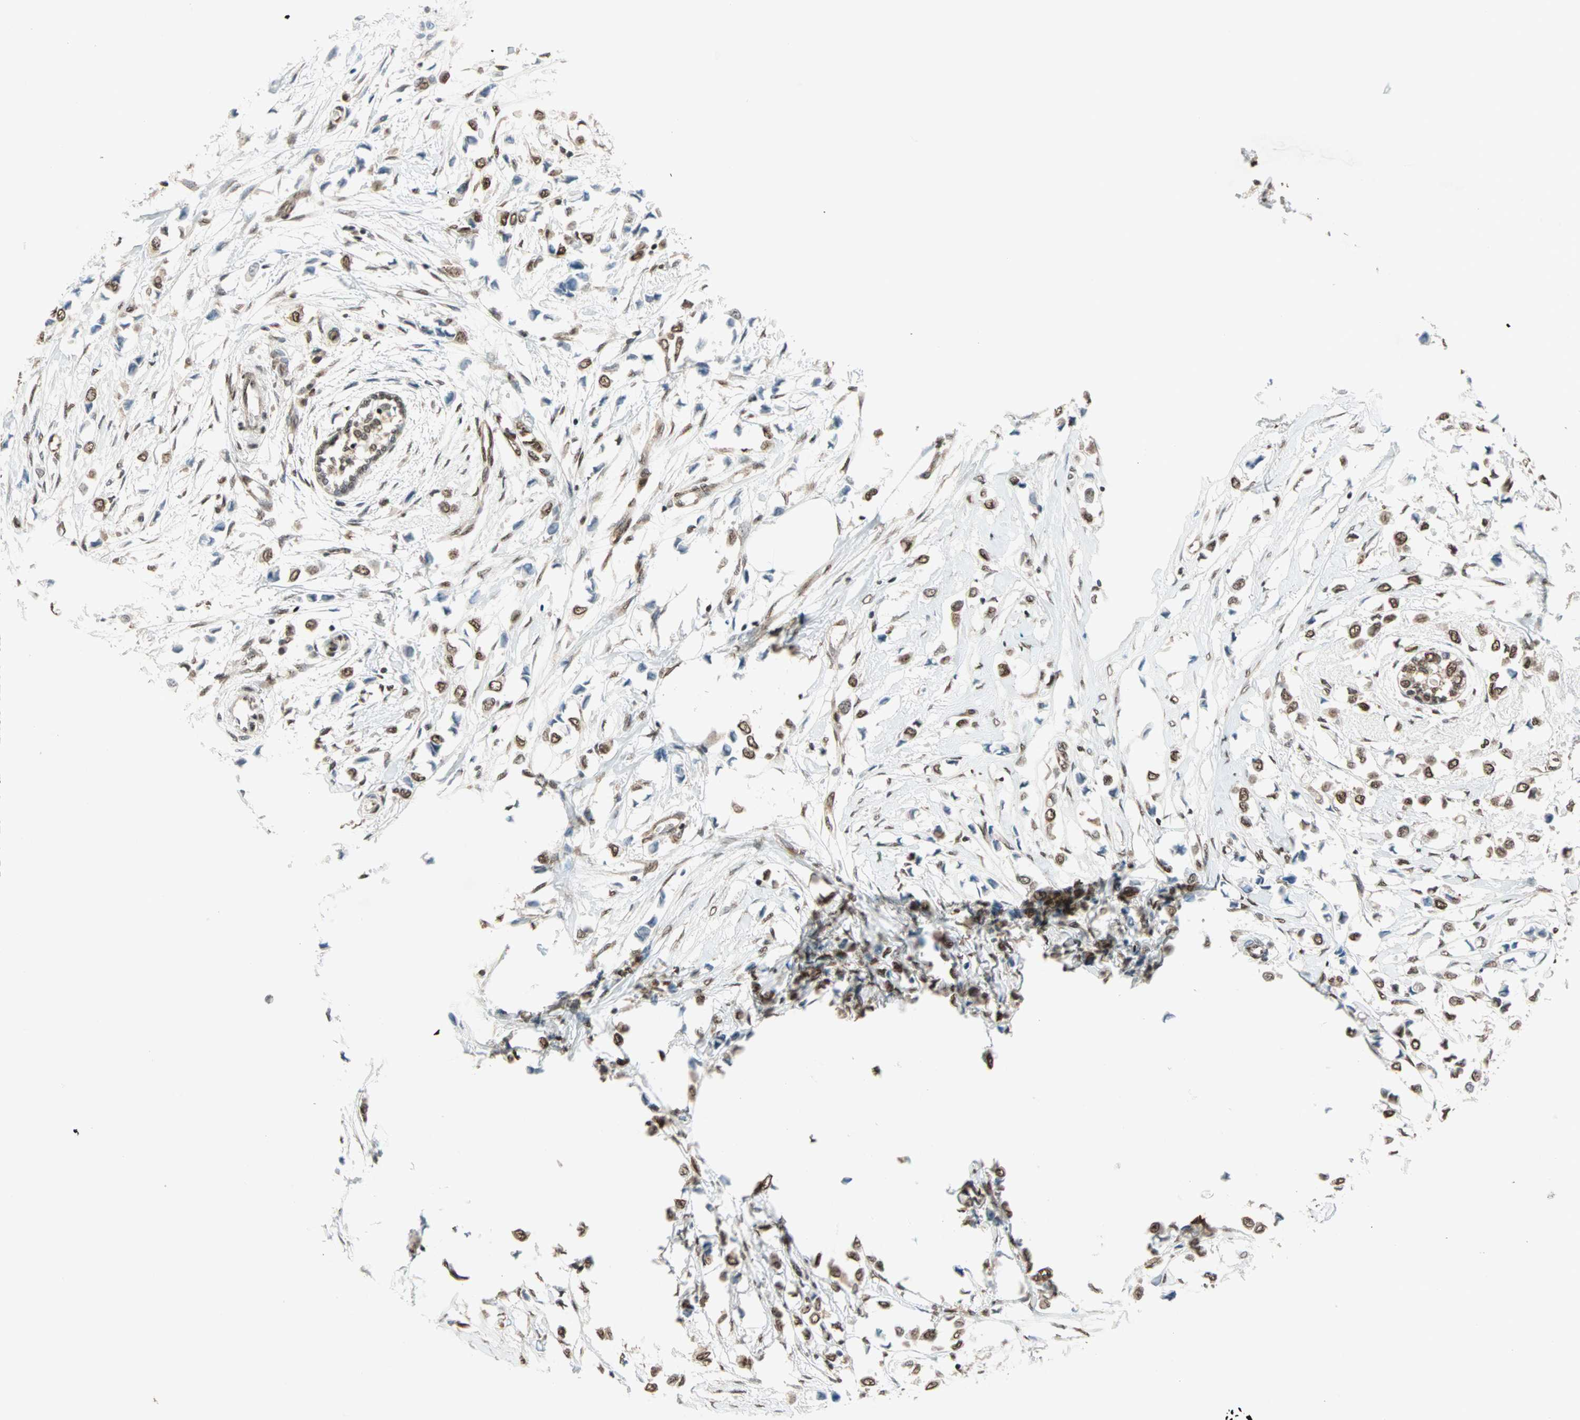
{"staining": {"intensity": "moderate", "quantity": ">75%", "location": "nuclear"}, "tissue": "breast cancer", "cell_type": "Tumor cells", "image_type": "cancer", "snomed": [{"axis": "morphology", "description": "Lobular carcinoma"}, {"axis": "topography", "description": "Breast"}], "caption": "Protein staining exhibits moderate nuclear expression in about >75% of tumor cells in breast cancer (lobular carcinoma).", "gene": "DAZAP1", "patient": {"sex": "female", "age": 51}}